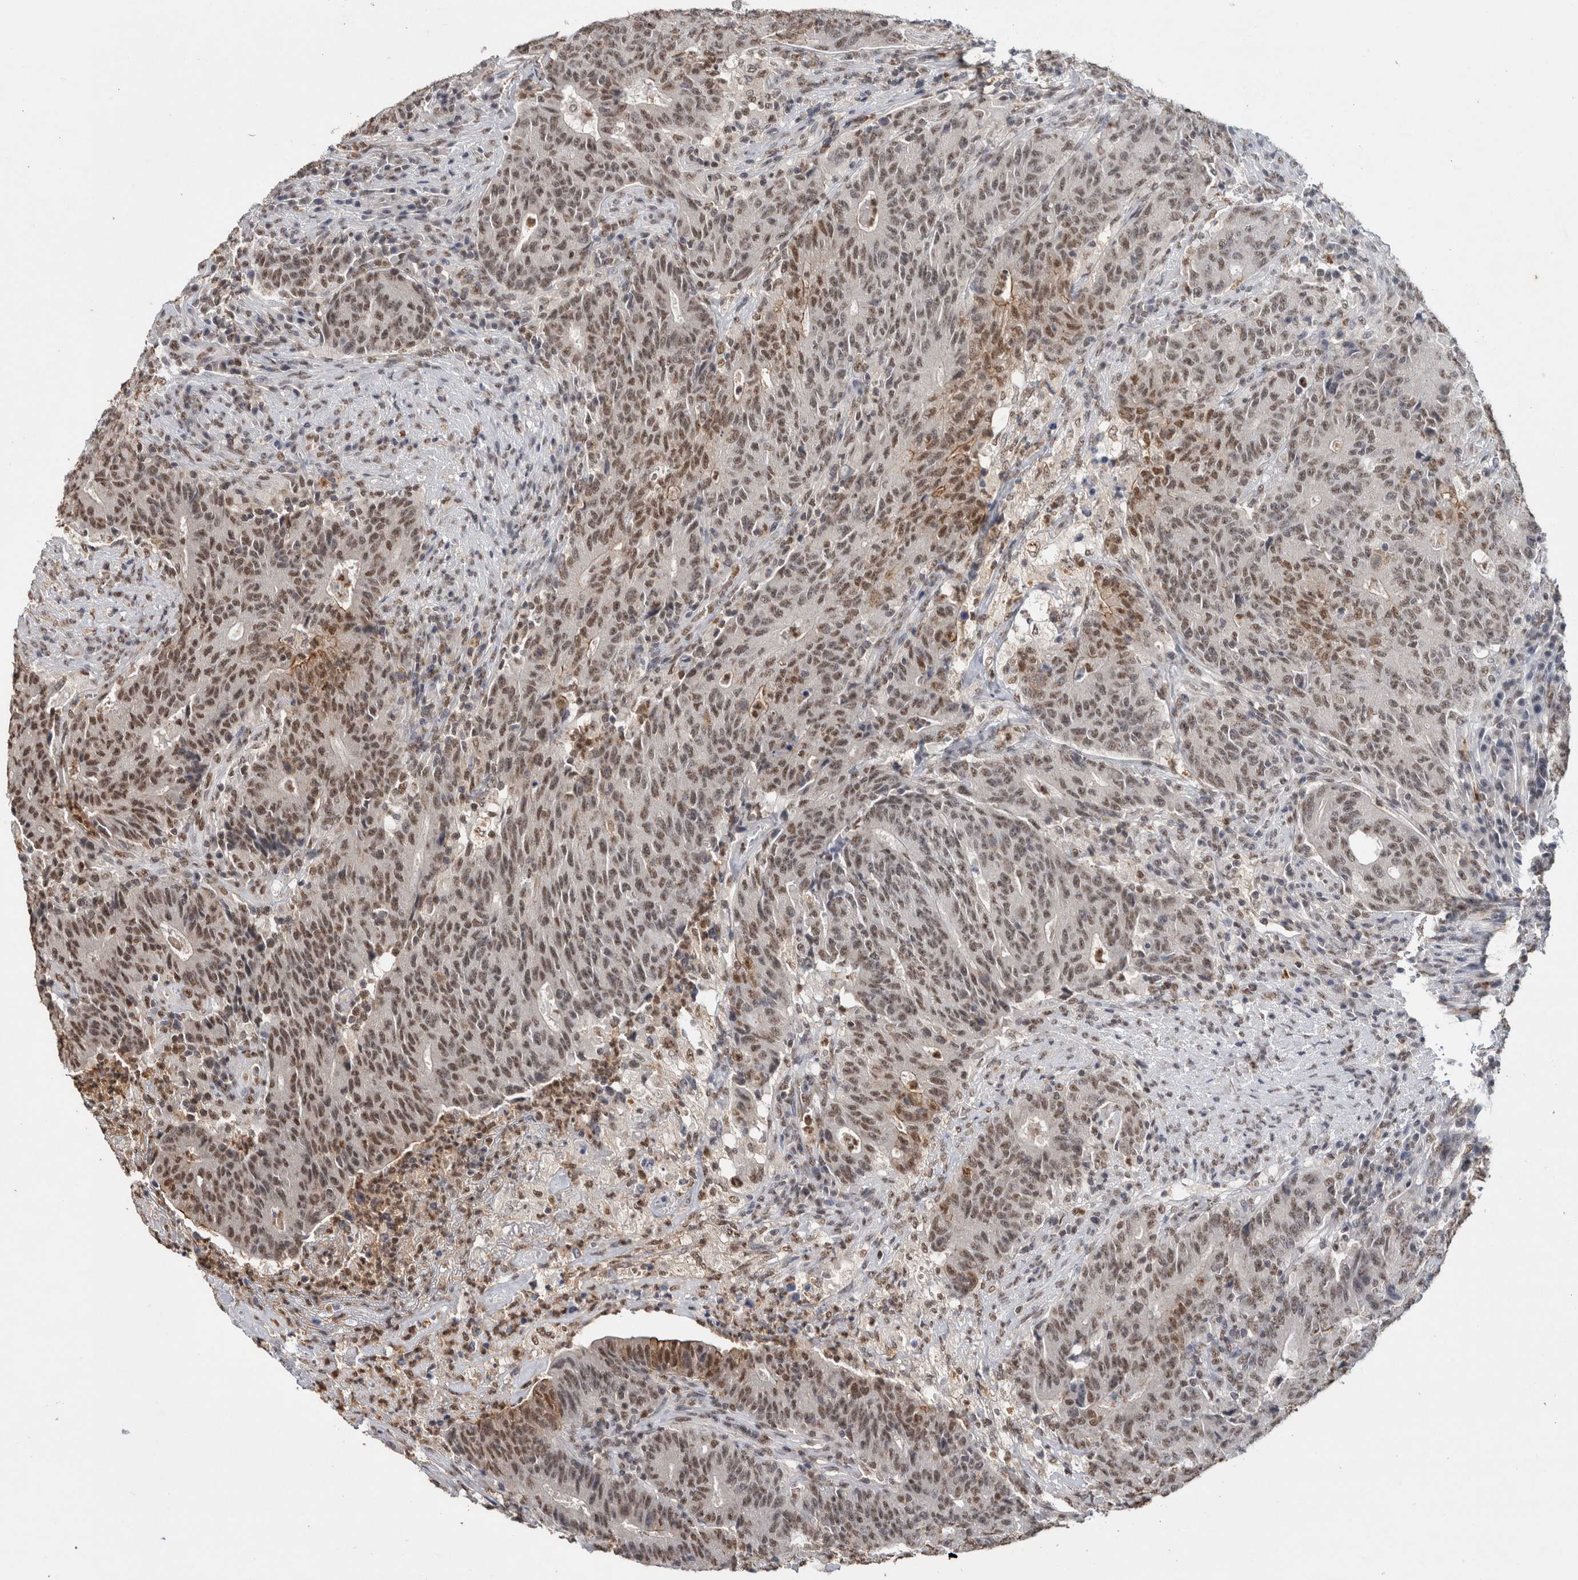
{"staining": {"intensity": "moderate", "quantity": ">75%", "location": "nuclear"}, "tissue": "colorectal cancer", "cell_type": "Tumor cells", "image_type": "cancer", "snomed": [{"axis": "morphology", "description": "Normal tissue, NOS"}, {"axis": "morphology", "description": "Adenocarcinoma, NOS"}, {"axis": "topography", "description": "Colon"}], "caption": "An IHC micrograph of neoplastic tissue is shown. Protein staining in brown highlights moderate nuclear positivity in colorectal adenocarcinoma within tumor cells. The protein of interest is shown in brown color, while the nuclei are stained blue.", "gene": "RPS6KA2", "patient": {"sex": "female", "age": 75}}